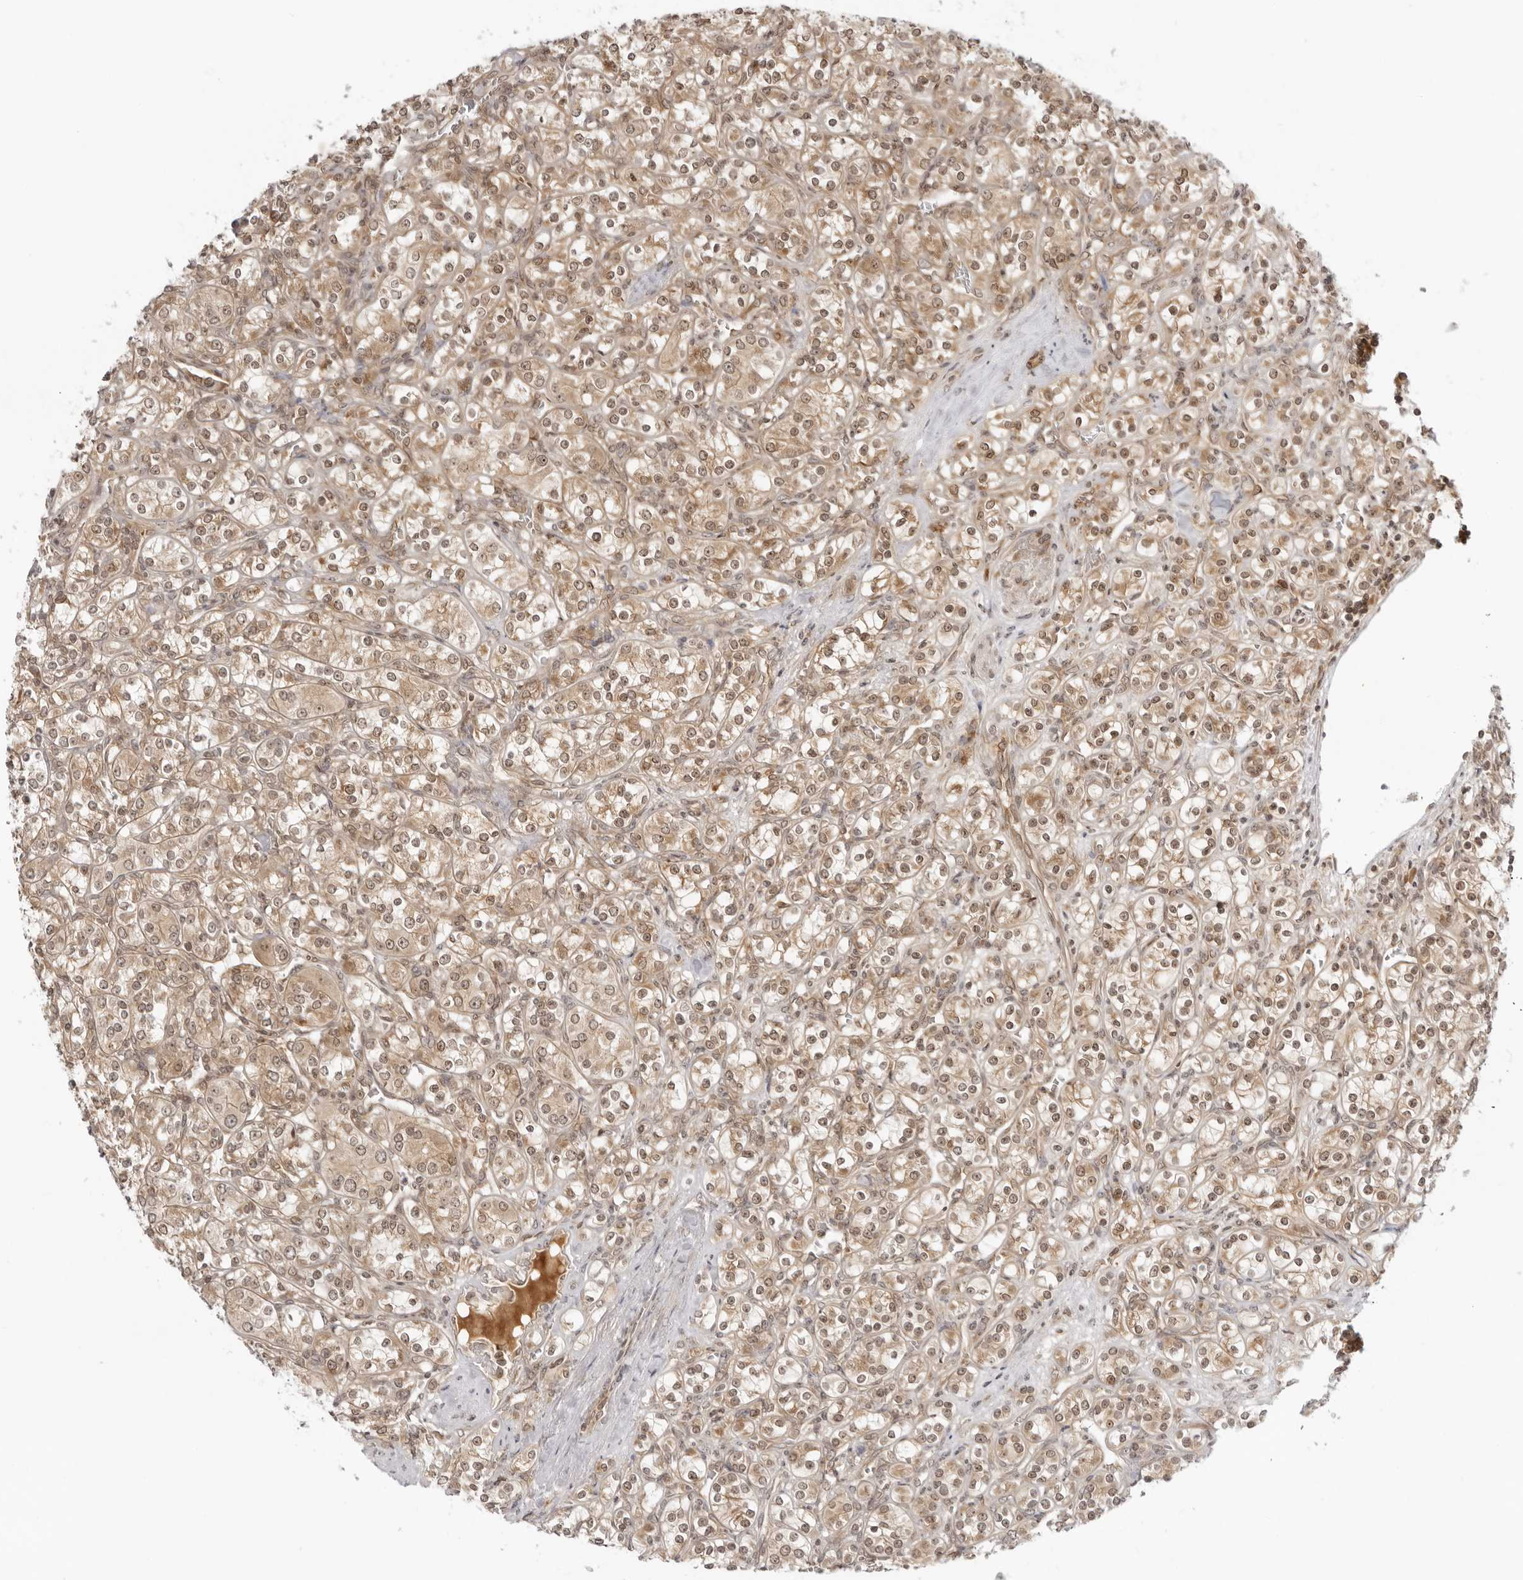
{"staining": {"intensity": "moderate", "quantity": ">75%", "location": "cytoplasmic/membranous,nuclear"}, "tissue": "renal cancer", "cell_type": "Tumor cells", "image_type": "cancer", "snomed": [{"axis": "morphology", "description": "Adenocarcinoma, NOS"}, {"axis": "topography", "description": "Kidney"}], "caption": "A histopathology image of renal adenocarcinoma stained for a protein demonstrates moderate cytoplasmic/membranous and nuclear brown staining in tumor cells.", "gene": "PRRC2C", "patient": {"sex": "male", "age": 77}}